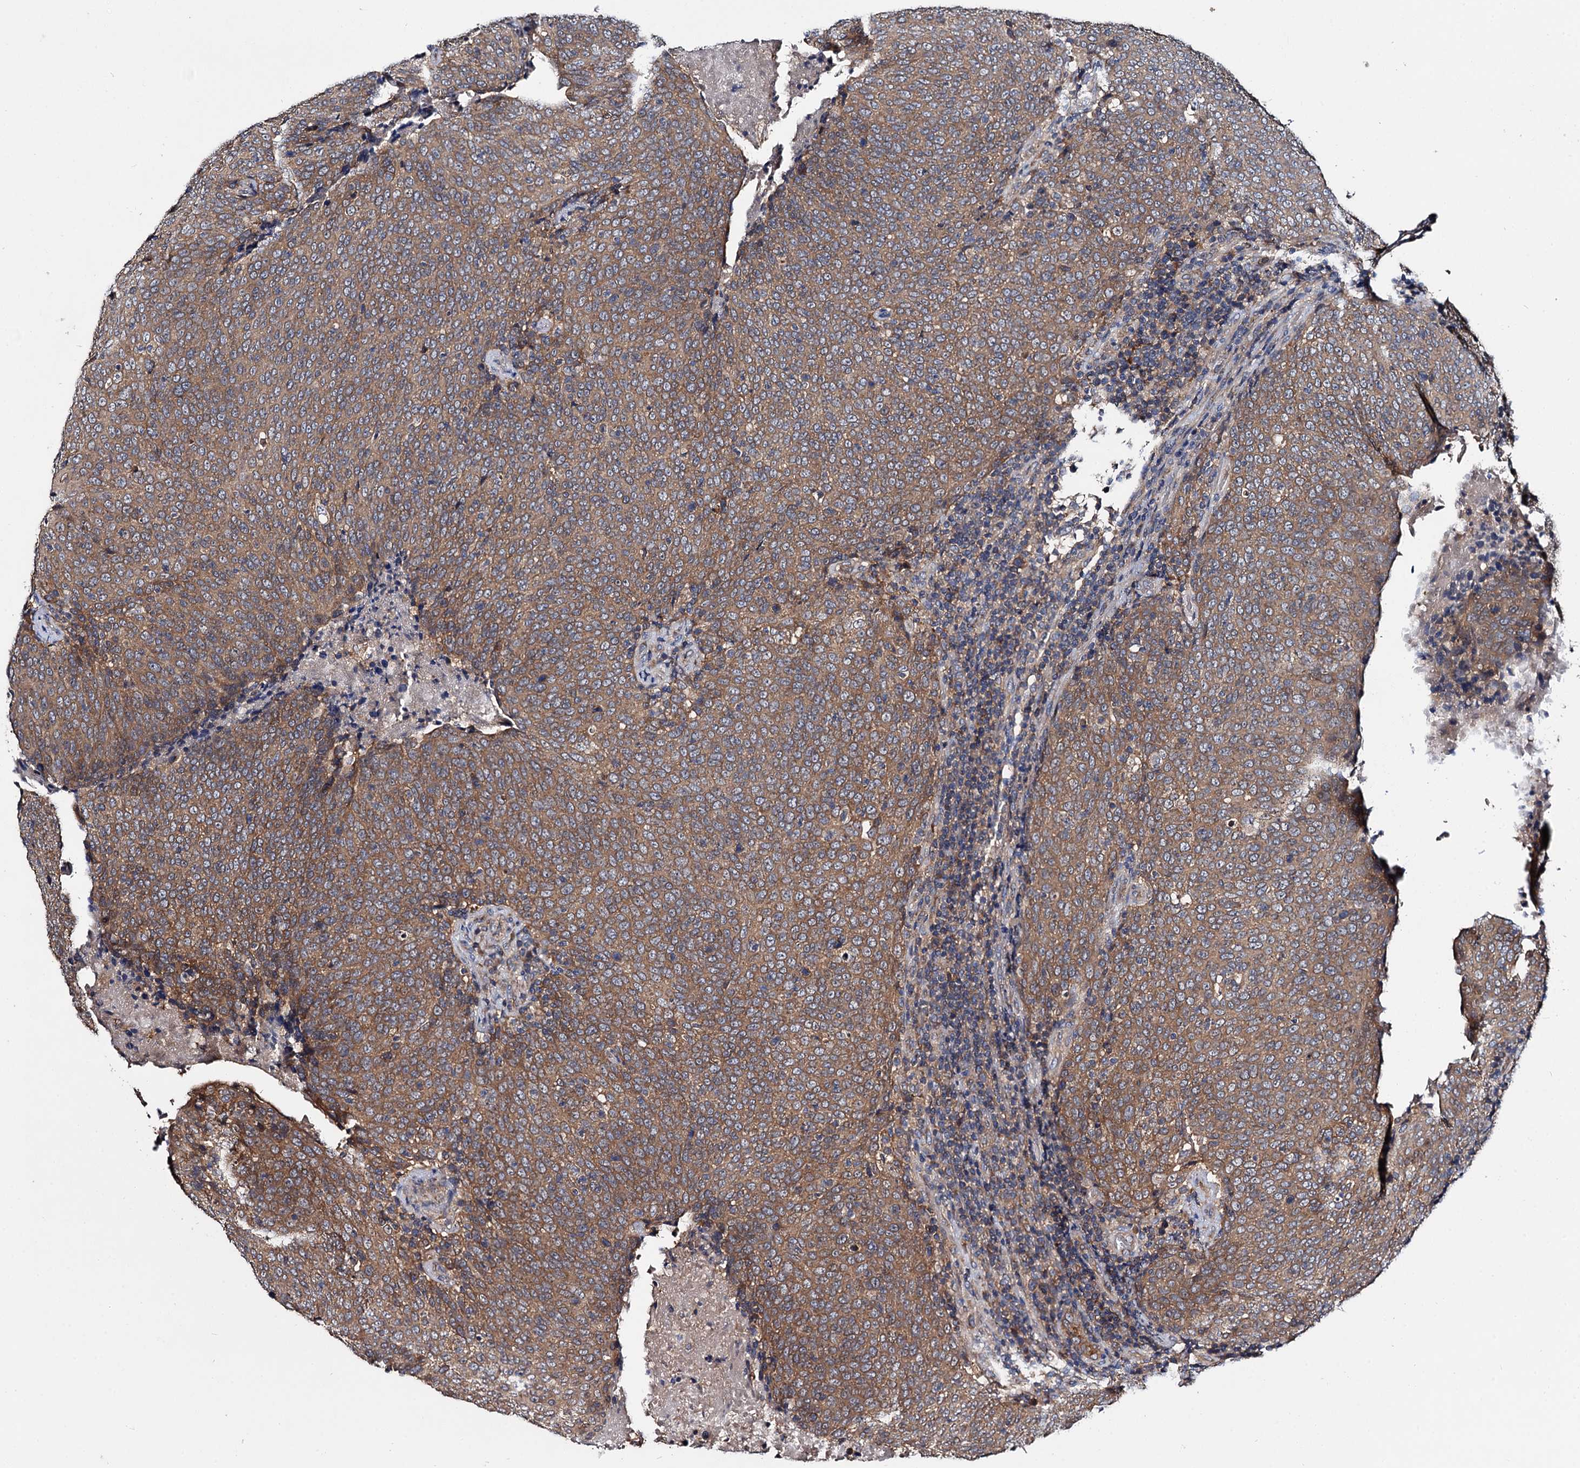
{"staining": {"intensity": "moderate", "quantity": ">75%", "location": "cytoplasmic/membranous"}, "tissue": "head and neck cancer", "cell_type": "Tumor cells", "image_type": "cancer", "snomed": [{"axis": "morphology", "description": "Squamous cell carcinoma, NOS"}, {"axis": "morphology", "description": "Squamous cell carcinoma, metastatic, NOS"}, {"axis": "topography", "description": "Lymph node"}, {"axis": "topography", "description": "Head-Neck"}], "caption": "Immunohistochemistry staining of head and neck cancer, which exhibits medium levels of moderate cytoplasmic/membranous expression in approximately >75% of tumor cells indicating moderate cytoplasmic/membranous protein staining. The staining was performed using DAB (3,3'-diaminobenzidine) (brown) for protein detection and nuclei were counterstained in hematoxylin (blue).", "gene": "CEP192", "patient": {"sex": "male", "age": 62}}